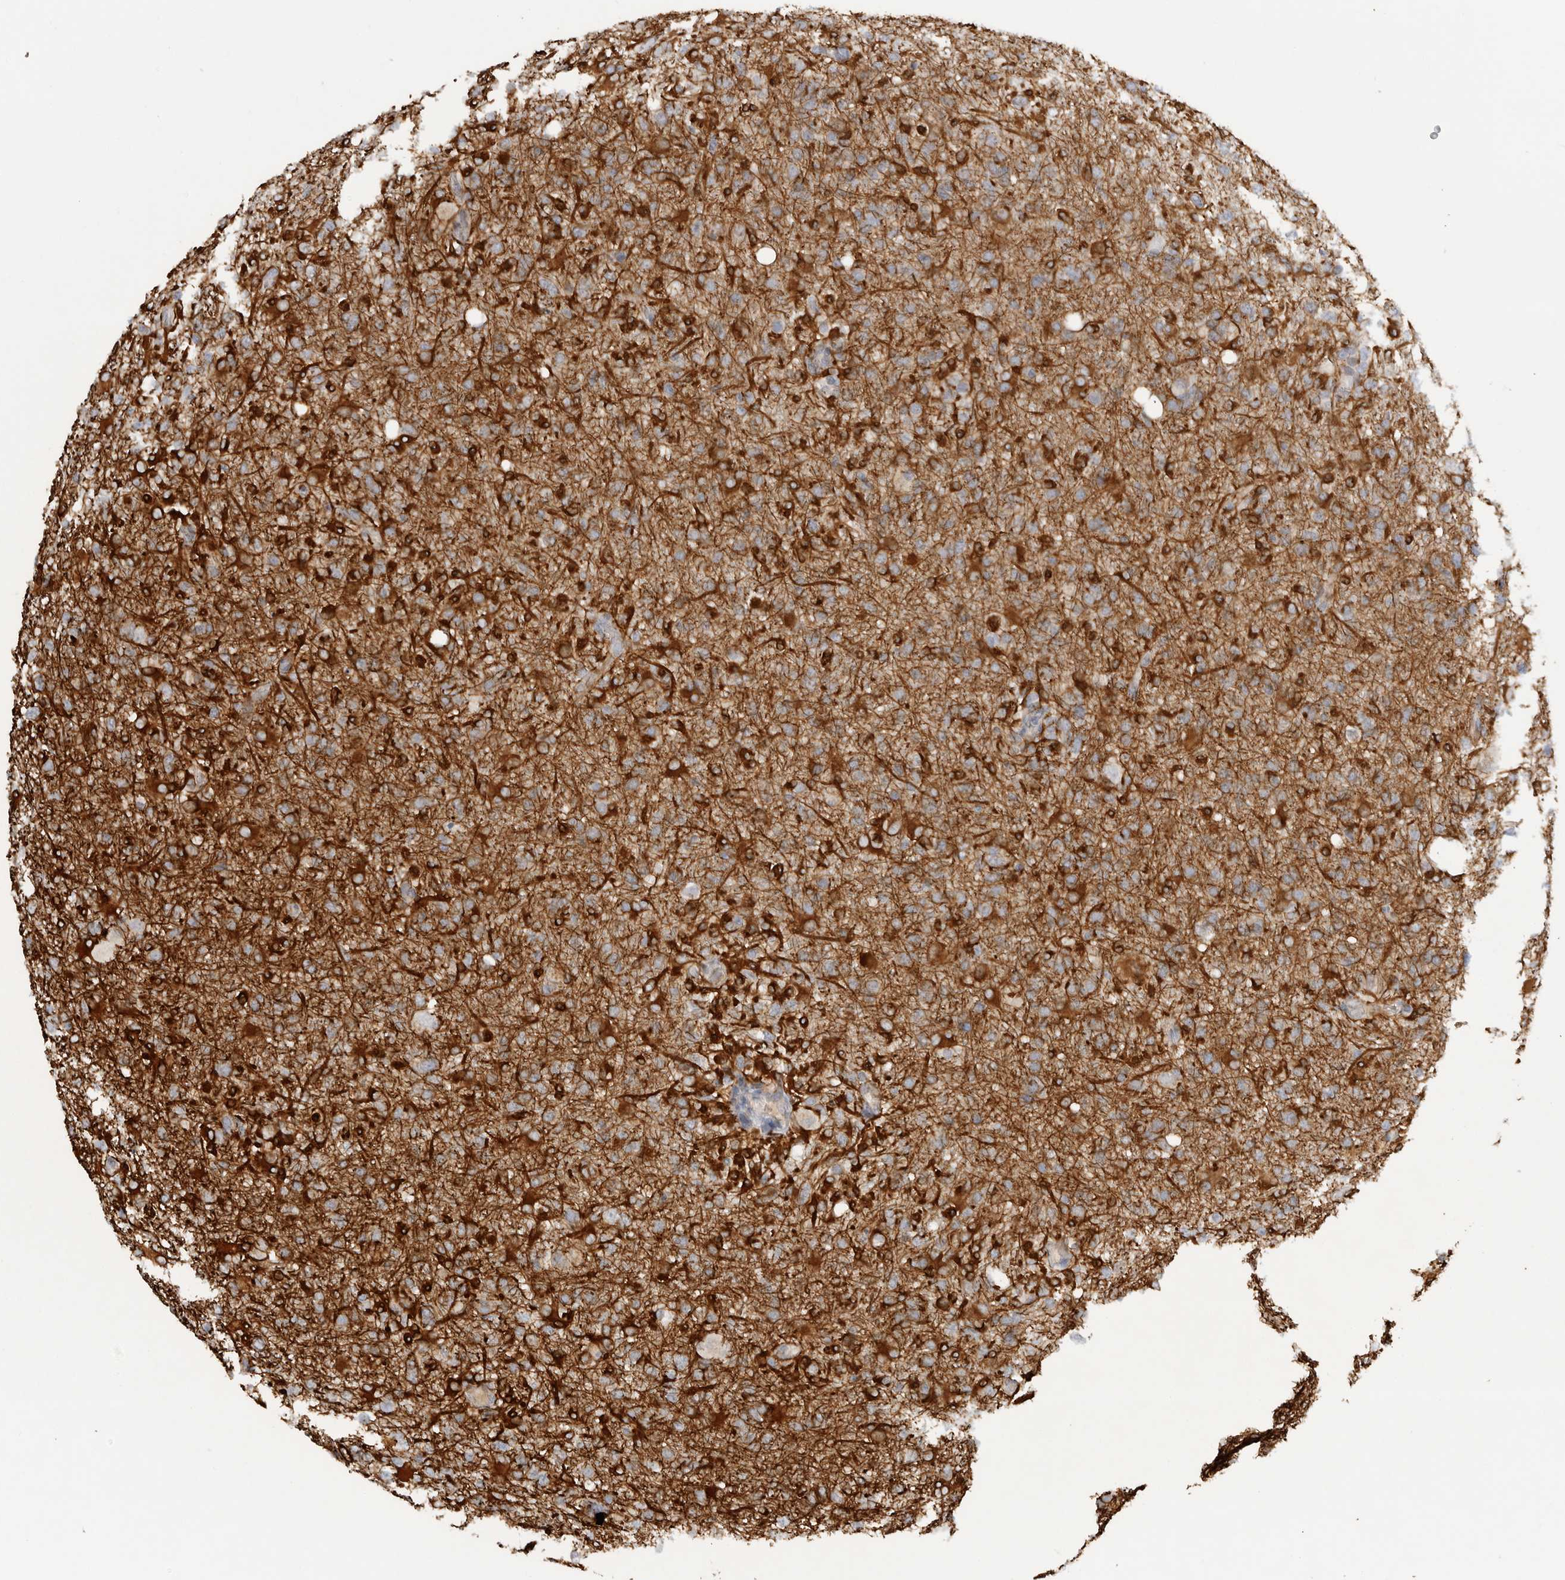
{"staining": {"intensity": "weak", "quantity": "<25%", "location": "cytoplasmic/membranous"}, "tissue": "glioma", "cell_type": "Tumor cells", "image_type": "cancer", "snomed": [{"axis": "morphology", "description": "Glioma, malignant, High grade"}, {"axis": "topography", "description": "Brain"}], "caption": "Glioma was stained to show a protein in brown. There is no significant staining in tumor cells. (DAB (3,3'-diaminobenzidine) immunohistochemistry (IHC) with hematoxylin counter stain).", "gene": "DYRK2", "patient": {"sex": "female", "age": 57}}